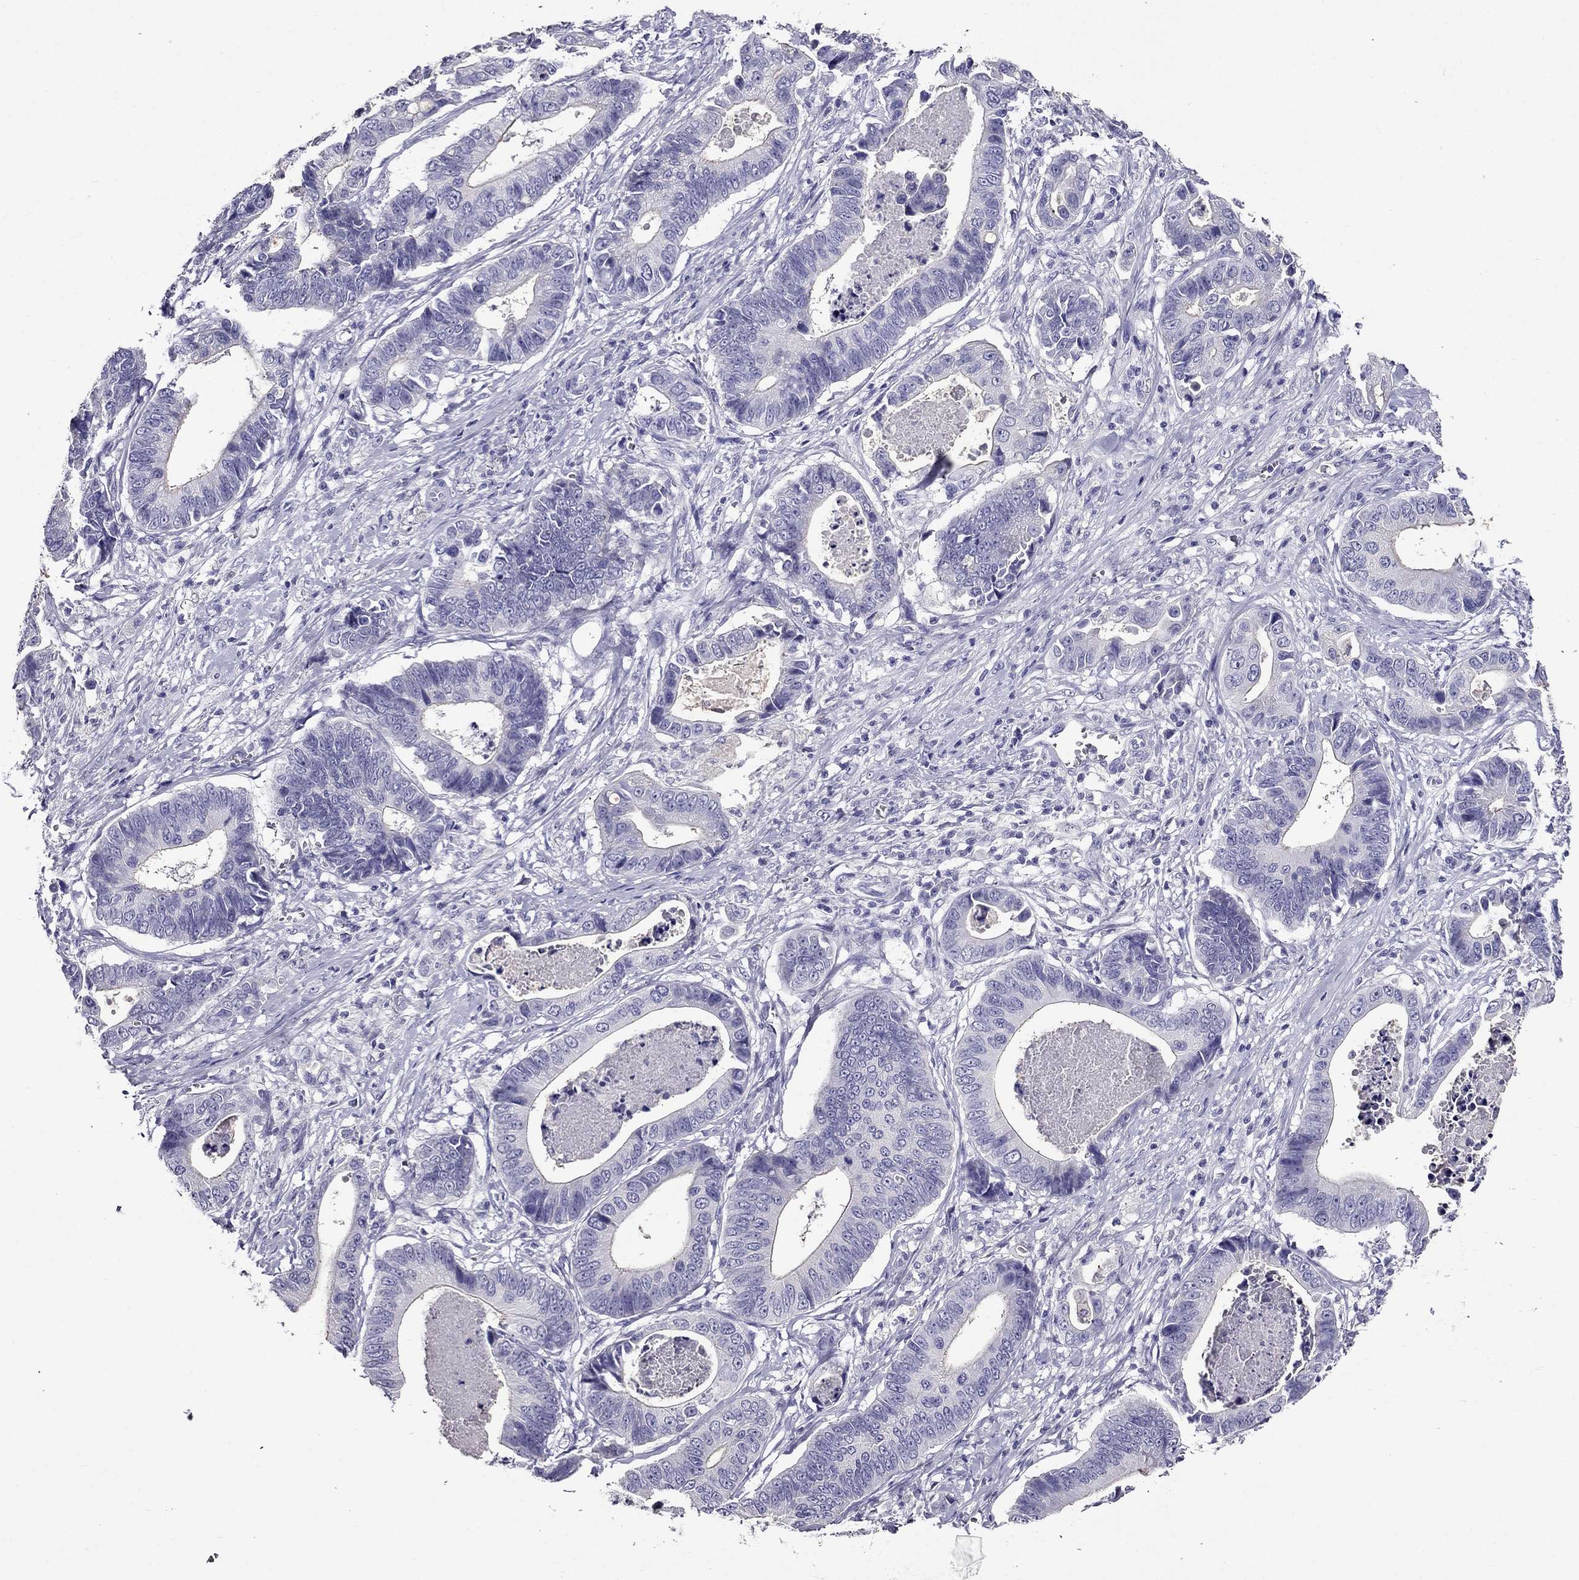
{"staining": {"intensity": "negative", "quantity": "none", "location": "none"}, "tissue": "stomach cancer", "cell_type": "Tumor cells", "image_type": "cancer", "snomed": [{"axis": "morphology", "description": "Adenocarcinoma, NOS"}, {"axis": "topography", "description": "Stomach"}], "caption": "An image of human stomach cancer (adenocarcinoma) is negative for staining in tumor cells.", "gene": "ZNF541", "patient": {"sex": "male", "age": 84}}